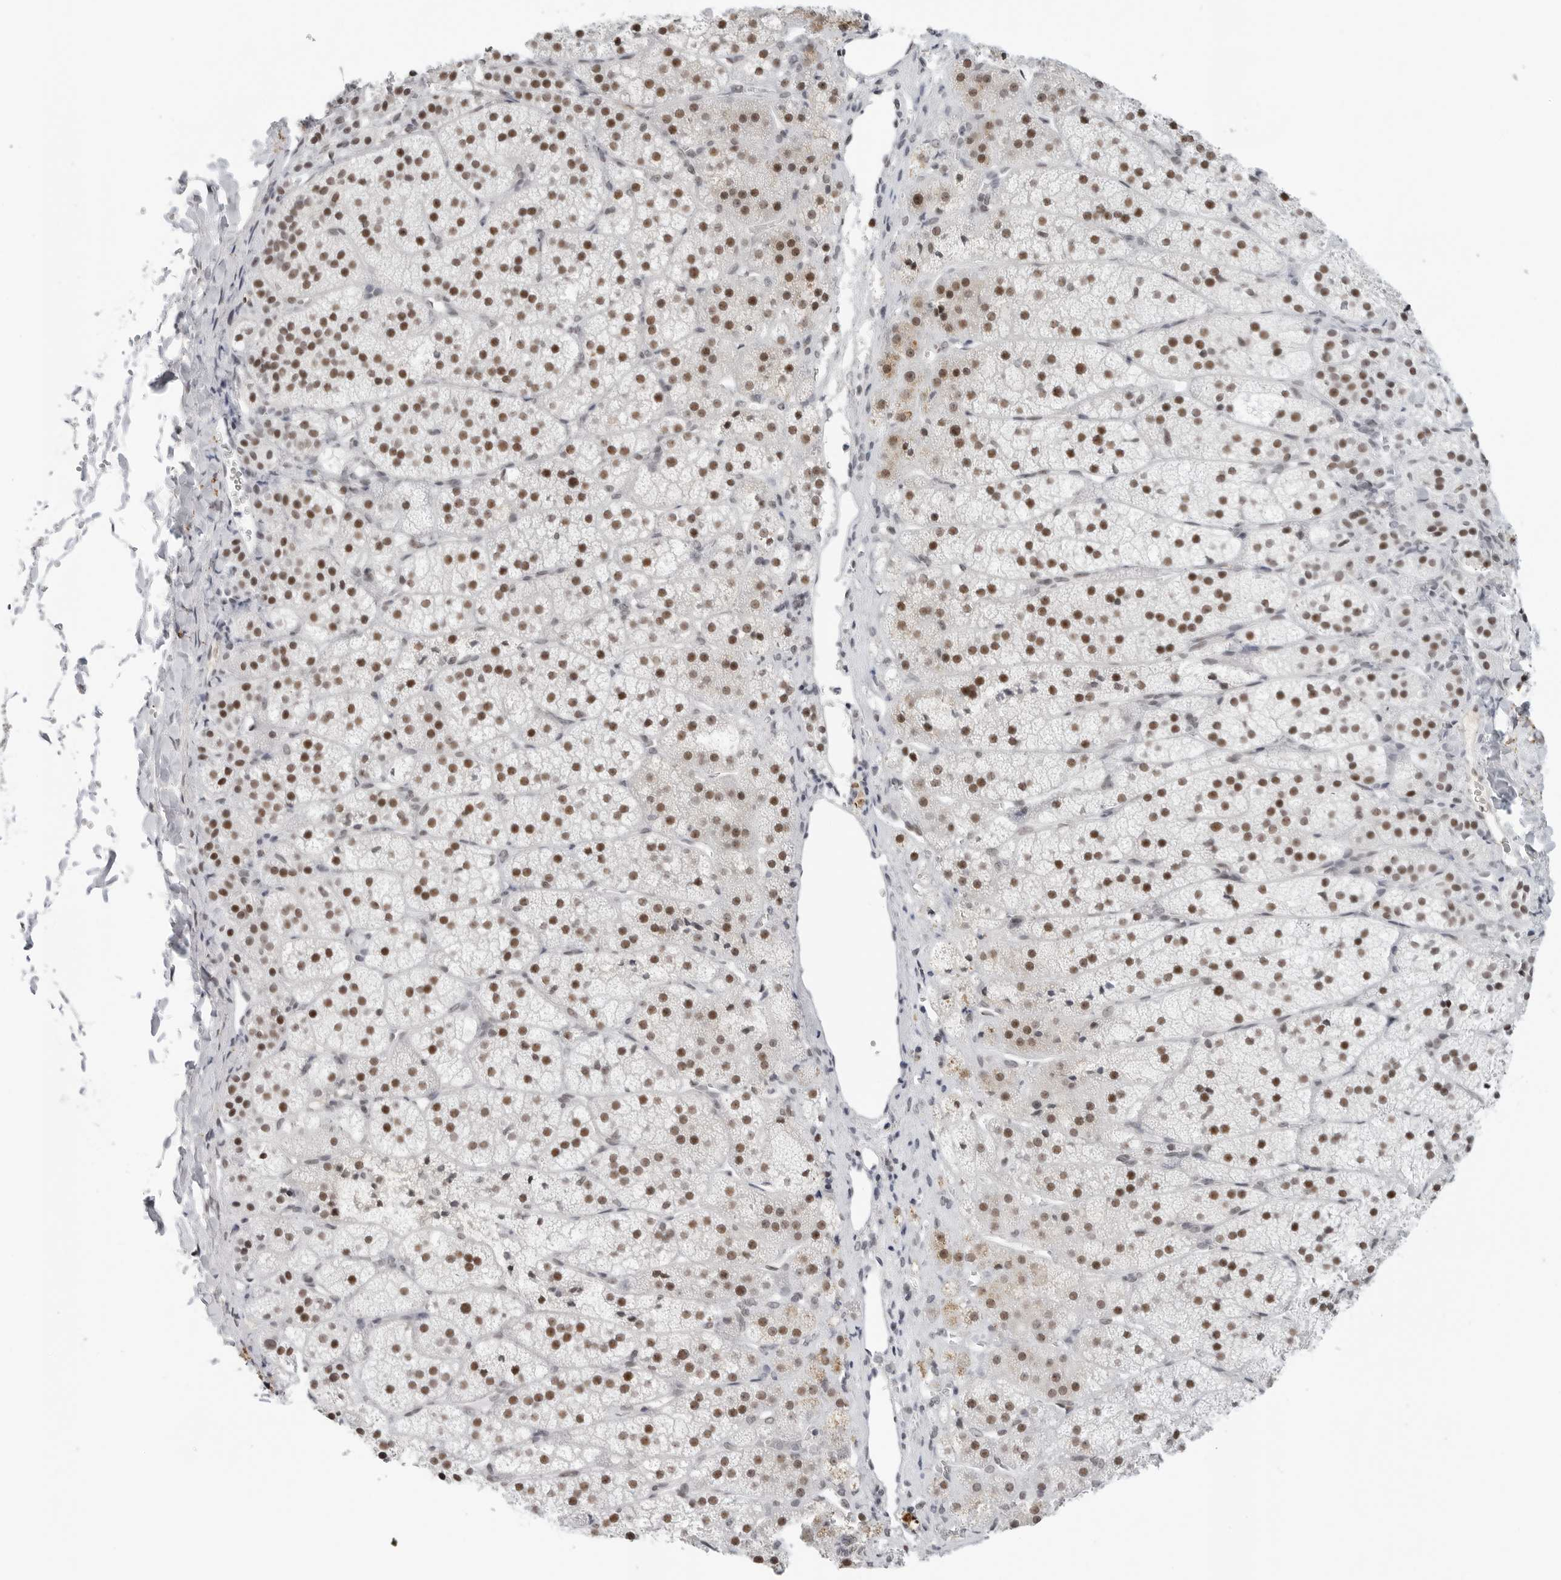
{"staining": {"intensity": "moderate", "quantity": ">75%", "location": "nuclear"}, "tissue": "adrenal gland", "cell_type": "Glandular cells", "image_type": "normal", "snomed": [{"axis": "morphology", "description": "Normal tissue, NOS"}, {"axis": "topography", "description": "Adrenal gland"}], "caption": "Immunohistochemistry (IHC) (DAB (3,3'-diaminobenzidine)) staining of normal human adrenal gland reveals moderate nuclear protein expression in about >75% of glandular cells. (brown staining indicates protein expression, while blue staining denotes nuclei).", "gene": "WRAP53", "patient": {"sex": "female", "age": 44}}